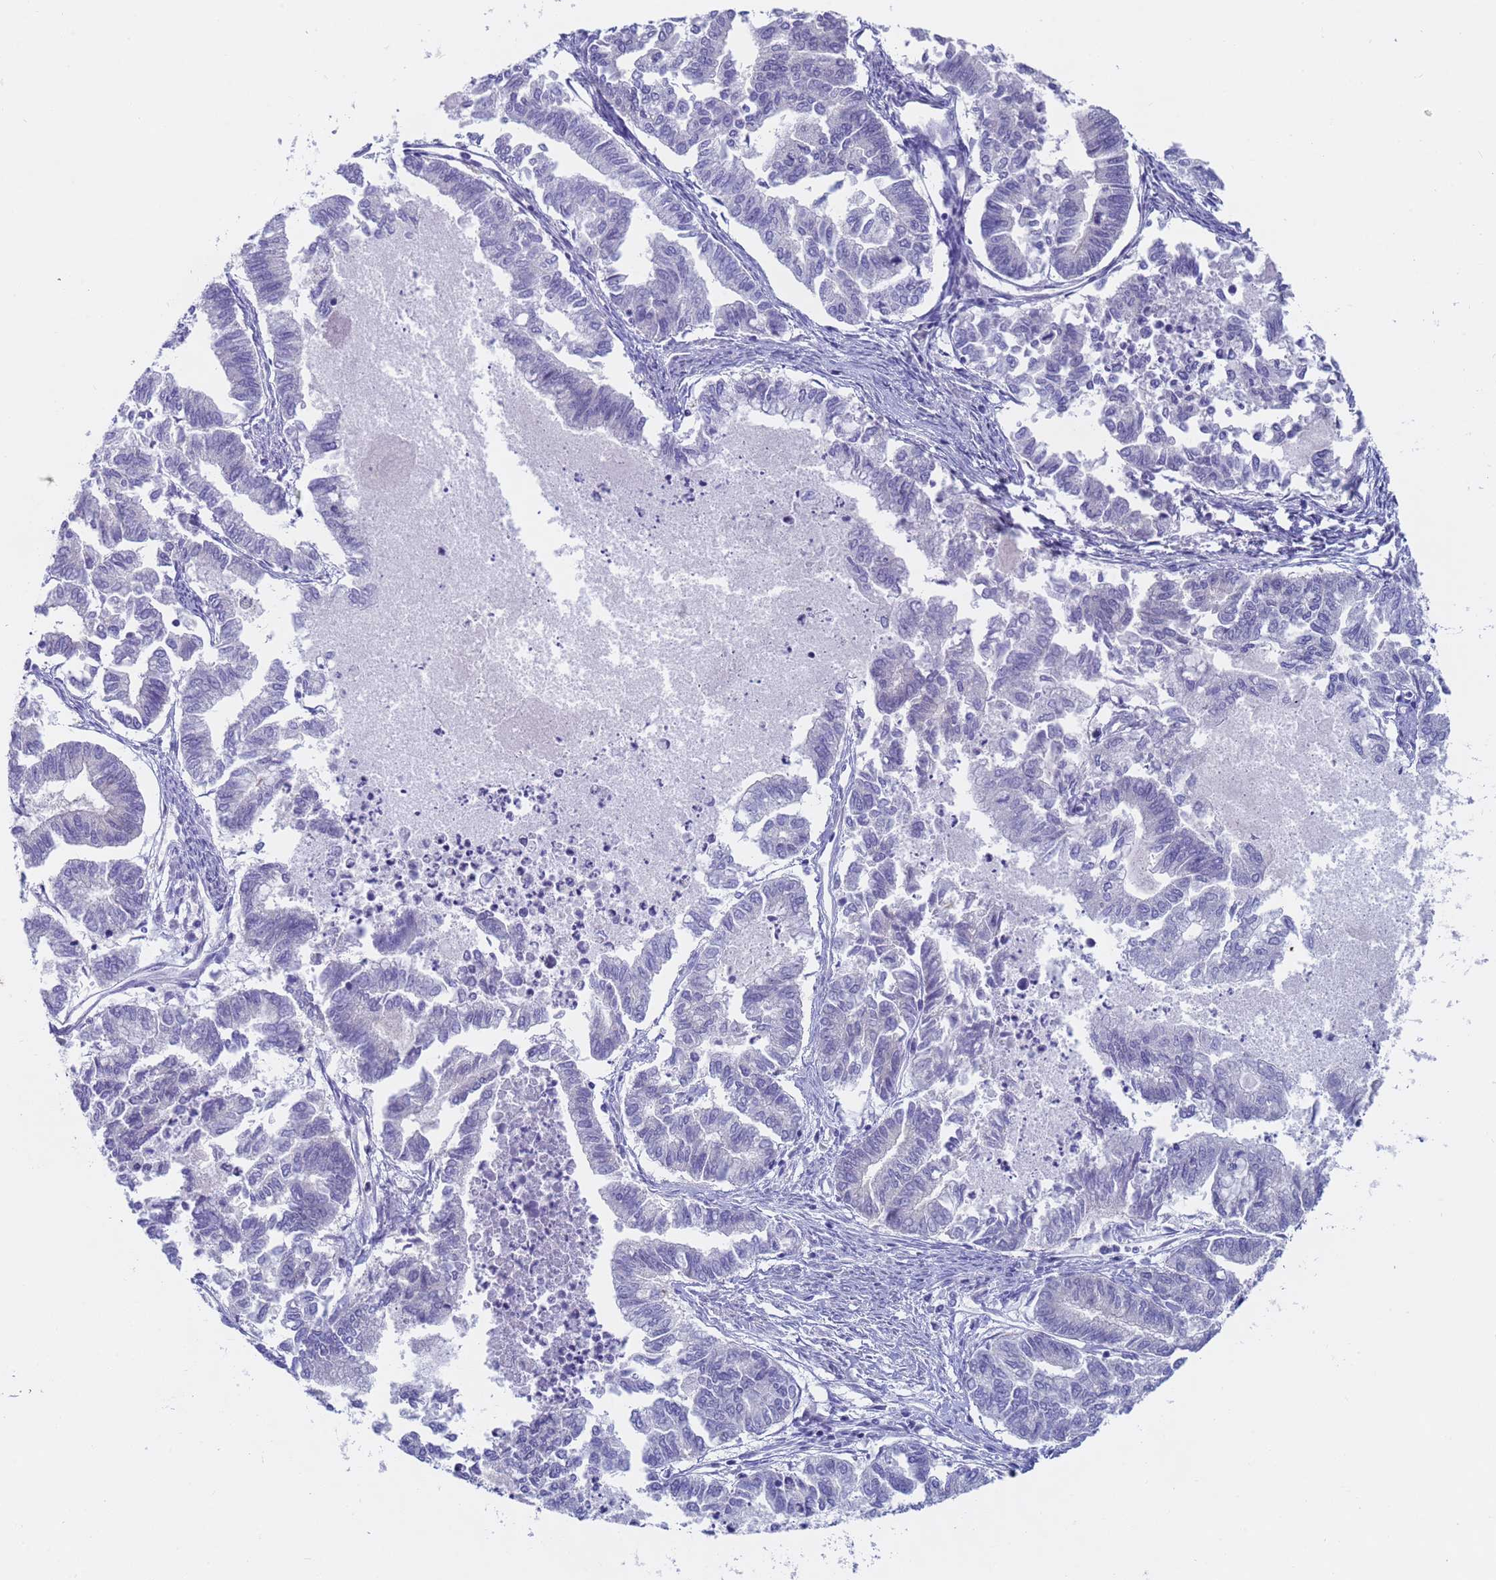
{"staining": {"intensity": "negative", "quantity": "none", "location": "none"}, "tissue": "endometrial cancer", "cell_type": "Tumor cells", "image_type": "cancer", "snomed": [{"axis": "morphology", "description": "Adenocarcinoma, NOS"}, {"axis": "topography", "description": "Endometrium"}], "caption": "This is a histopathology image of immunohistochemistry staining of adenocarcinoma (endometrial), which shows no expression in tumor cells.", "gene": "CAPN7", "patient": {"sex": "female", "age": 79}}